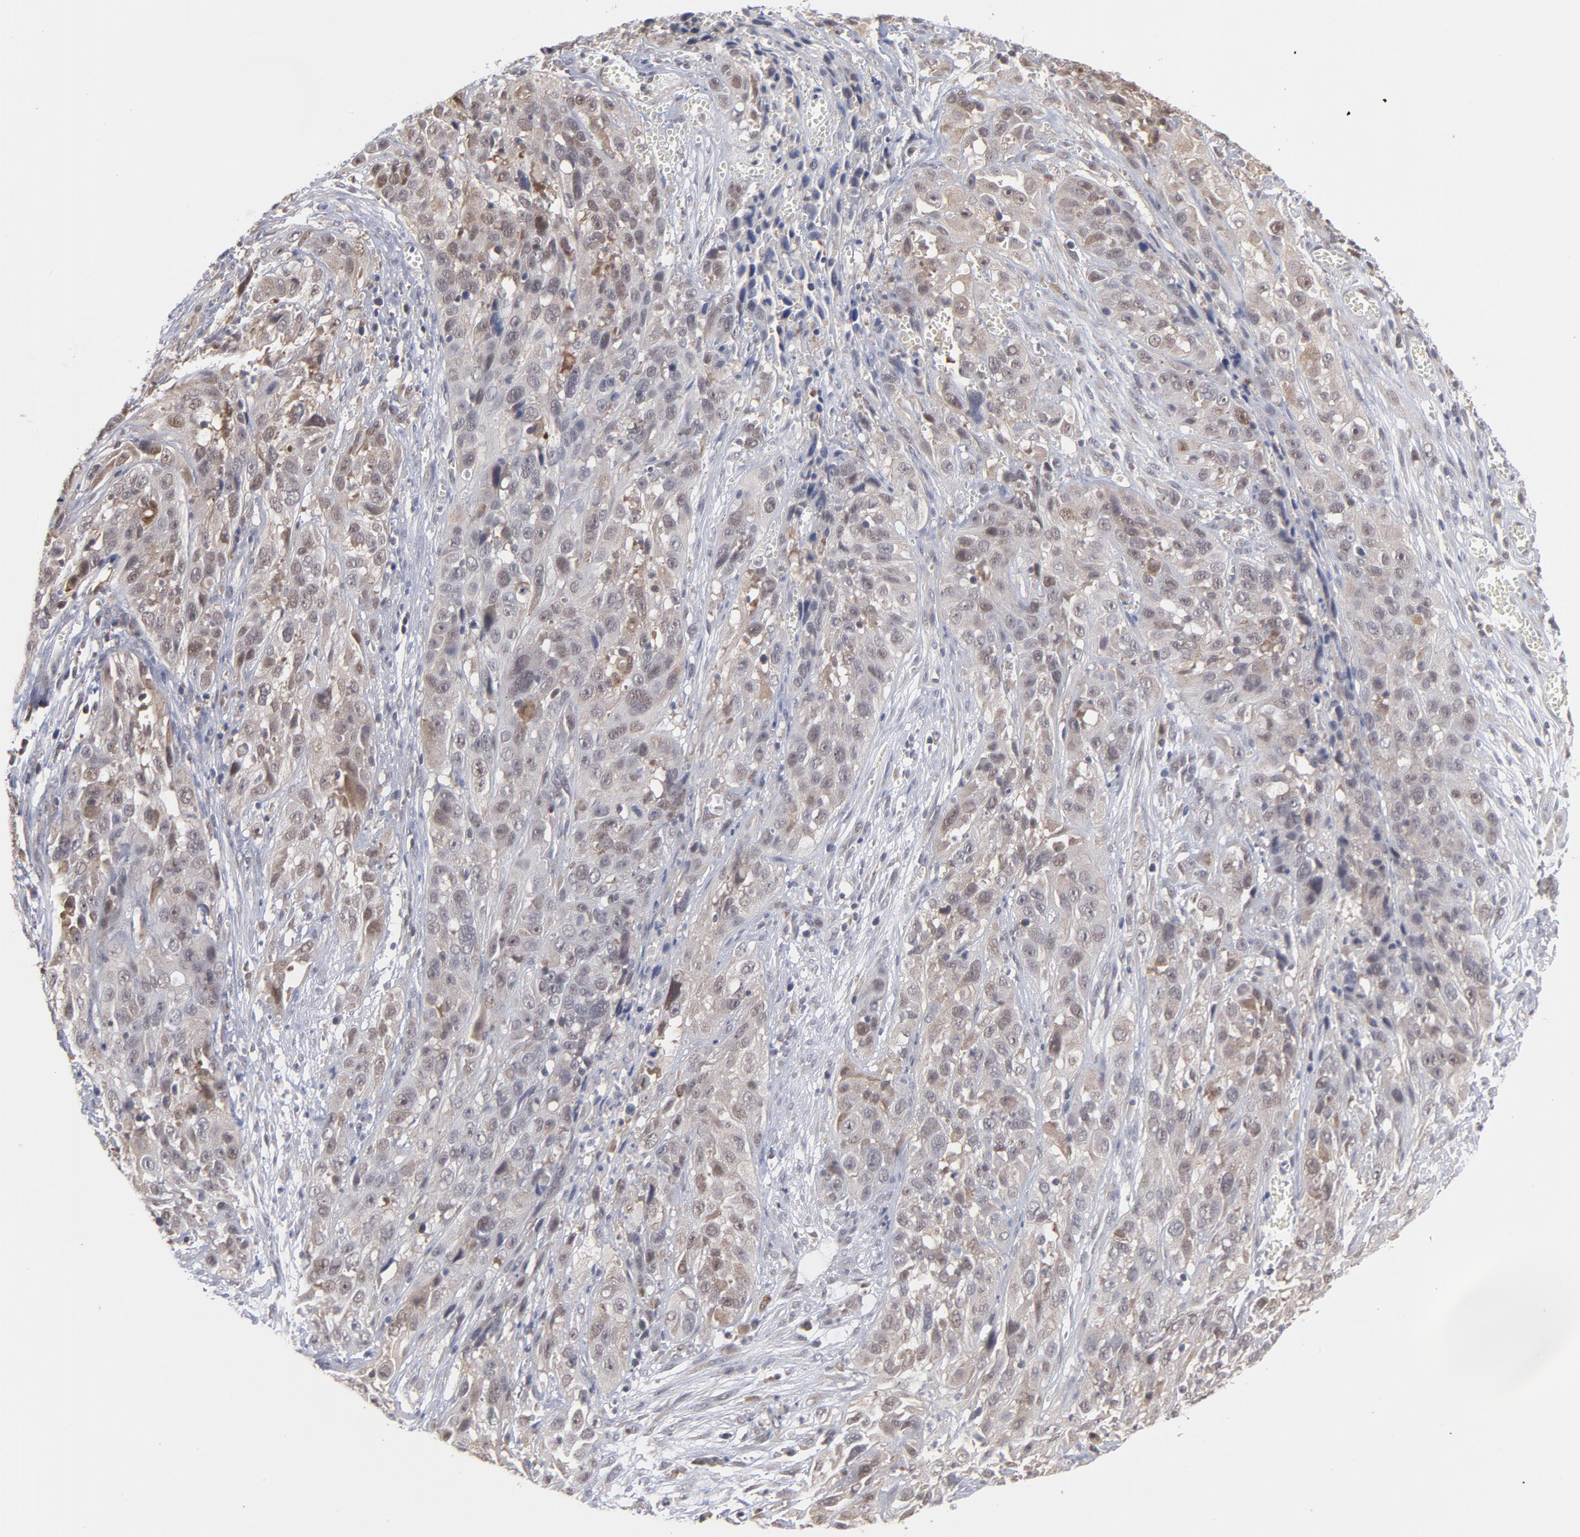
{"staining": {"intensity": "weak", "quantity": "<25%", "location": "nuclear"}, "tissue": "cervical cancer", "cell_type": "Tumor cells", "image_type": "cancer", "snomed": [{"axis": "morphology", "description": "Squamous cell carcinoma, NOS"}, {"axis": "topography", "description": "Cervix"}], "caption": "Tumor cells show no significant staining in squamous cell carcinoma (cervical).", "gene": "OAS1", "patient": {"sex": "female", "age": 32}}